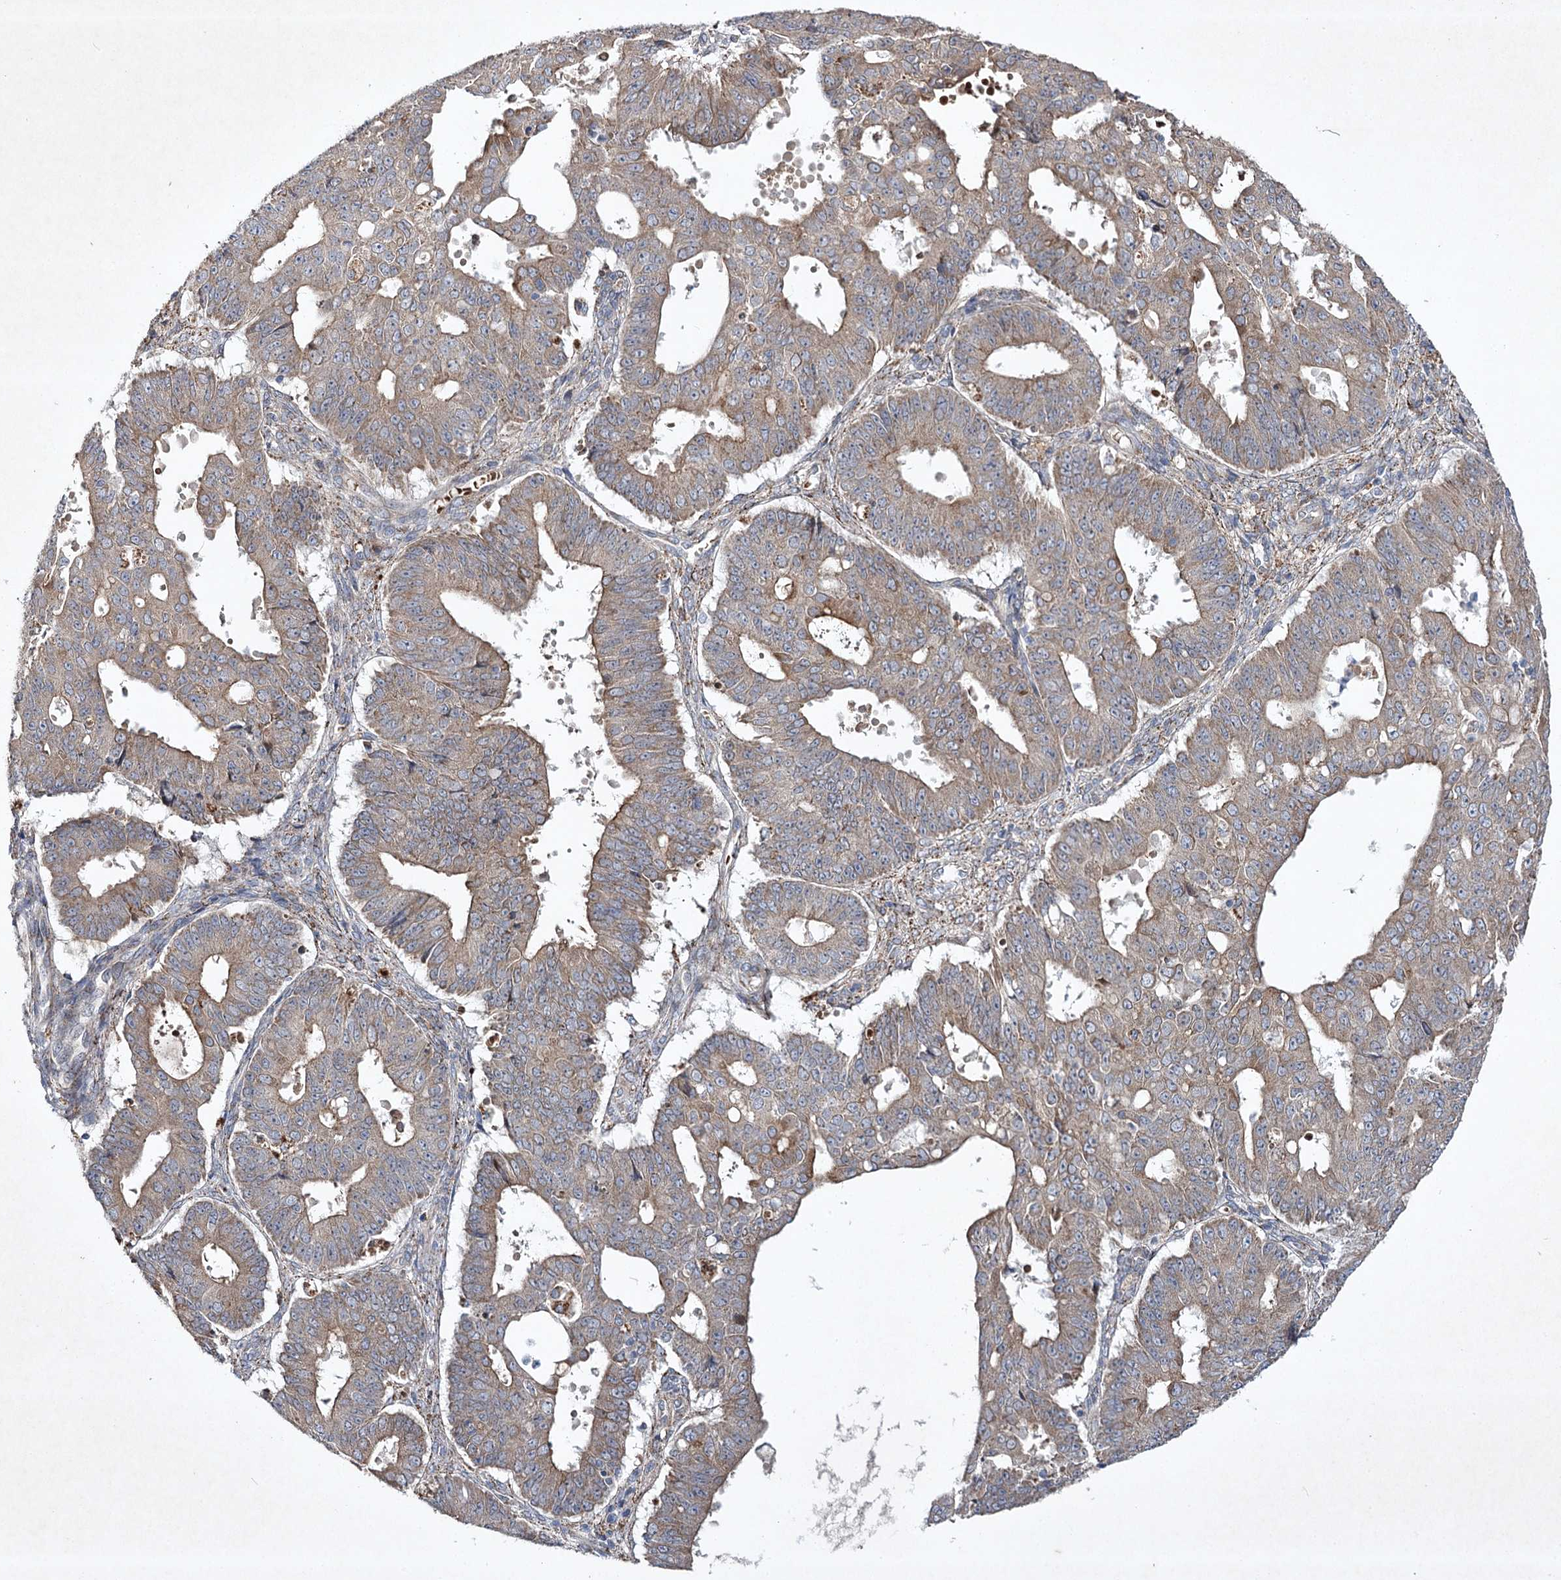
{"staining": {"intensity": "weak", "quantity": "25%-75%", "location": "cytoplasmic/membranous"}, "tissue": "ovarian cancer", "cell_type": "Tumor cells", "image_type": "cancer", "snomed": [{"axis": "morphology", "description": "Carcinoma, endometroid"}, {"axis": "topography", "description": "Appendix"}, {"axis": "topography", "description": "Ovary"}], "caption": "Protein staining of ovarian endometroid carcinoma tissue shows weak cytoplasmic/membranous positivity in approximately 25%-75% of tumor cells.", "gene": "ALG9", "patient": {"sex": "female", "age": 42}}